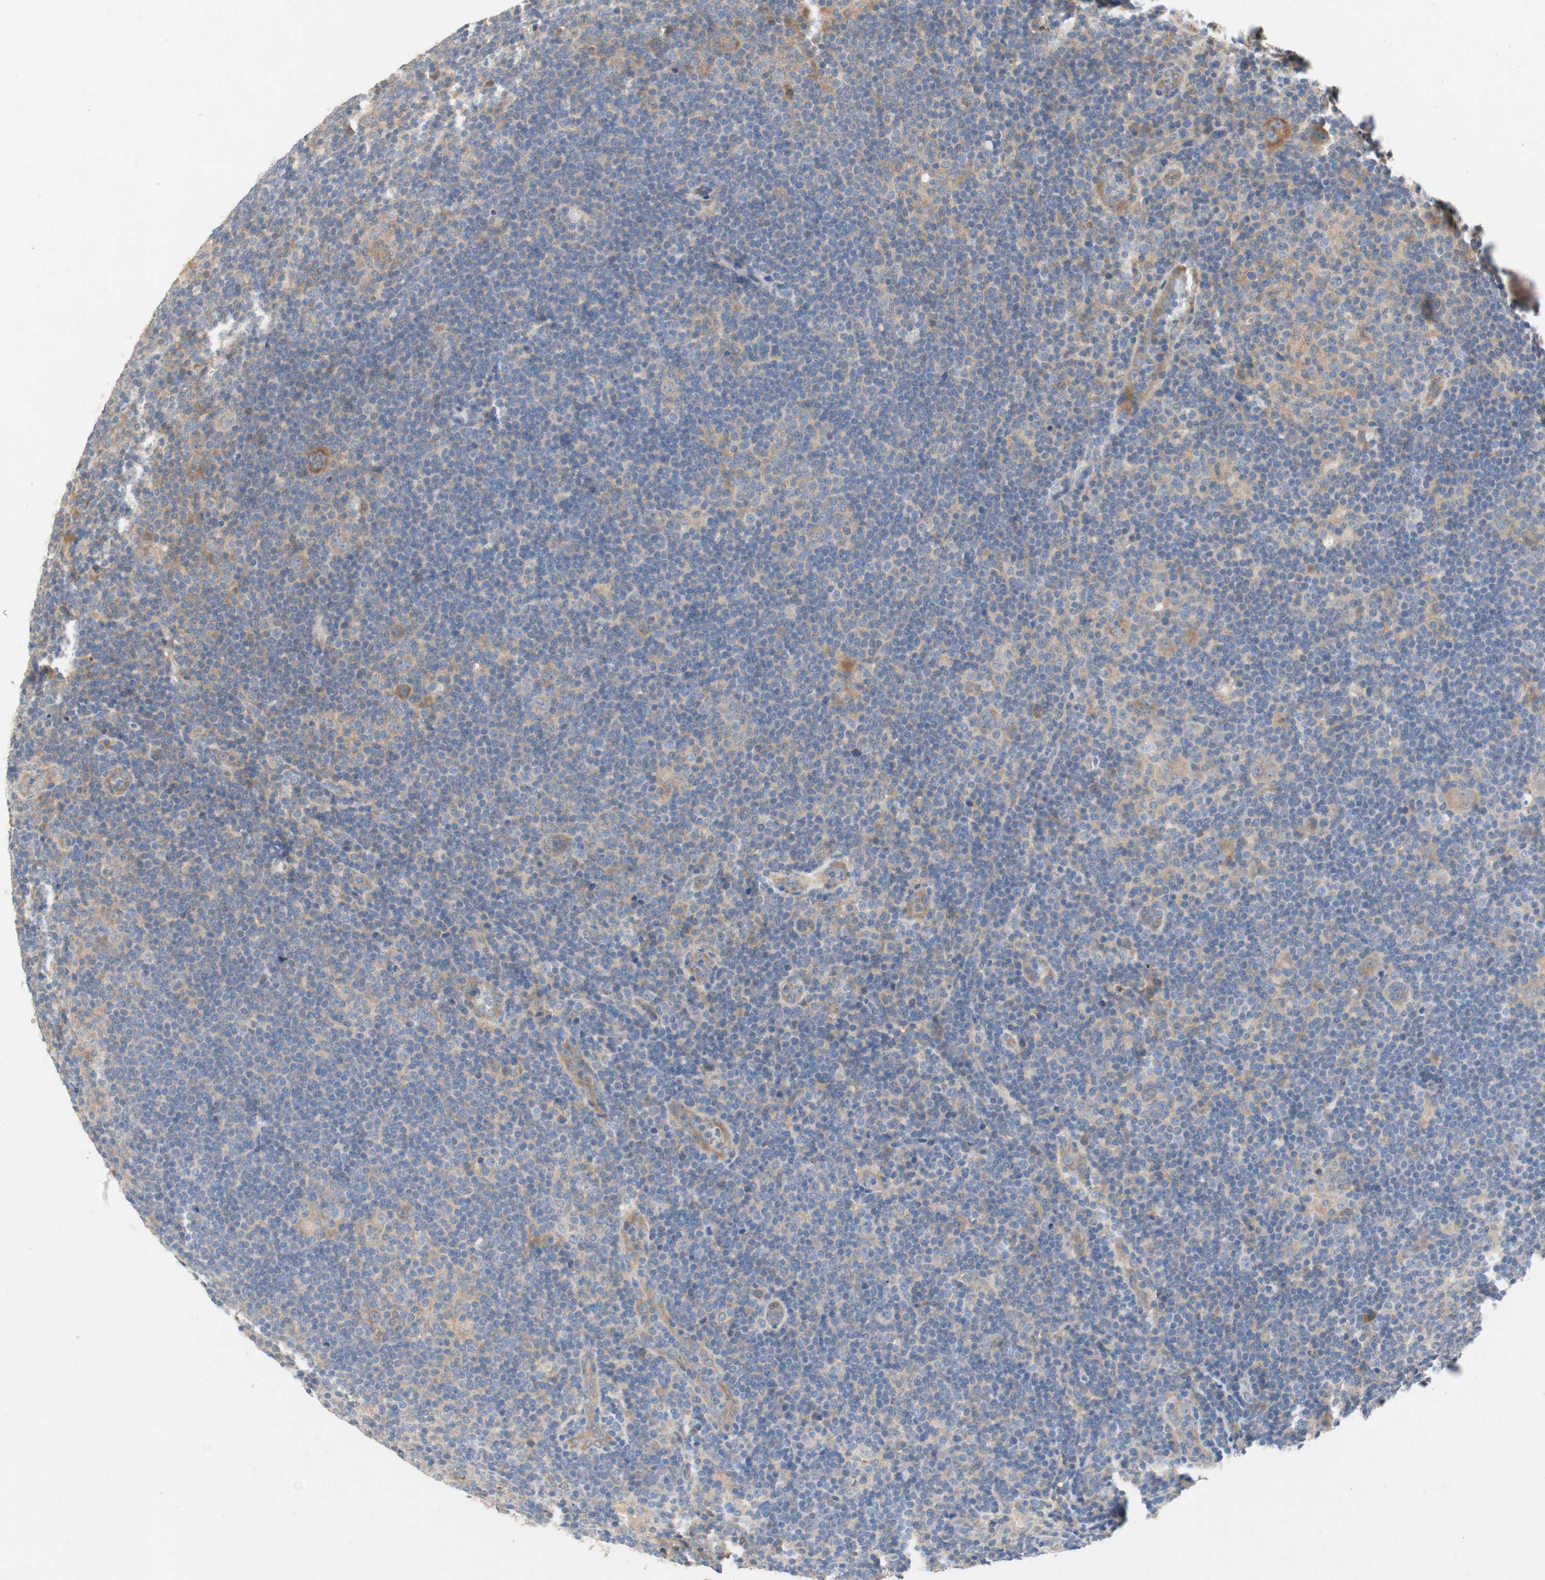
{"staining": {"intensity": "moderate", "quantity": ">75%", "location": "cytoplasmic/membranous"}, "tissue": "lymphoma", "cell_type": "Tumor cells", "image_type": "cancer", "snomed": [{"axis": "morphology", "description": "Hodgkin's disease, NOS"}, {"axis": "topography", "description": "Lymph node"}], "caption": "Immunohistochemical staining of Hodgkin's disease reveals moderate cytoplasmic/membranous protein staining in about >75% of tumor cells.", "gene": "NCLN", "patient": {"sex": "female", "age": 57}}